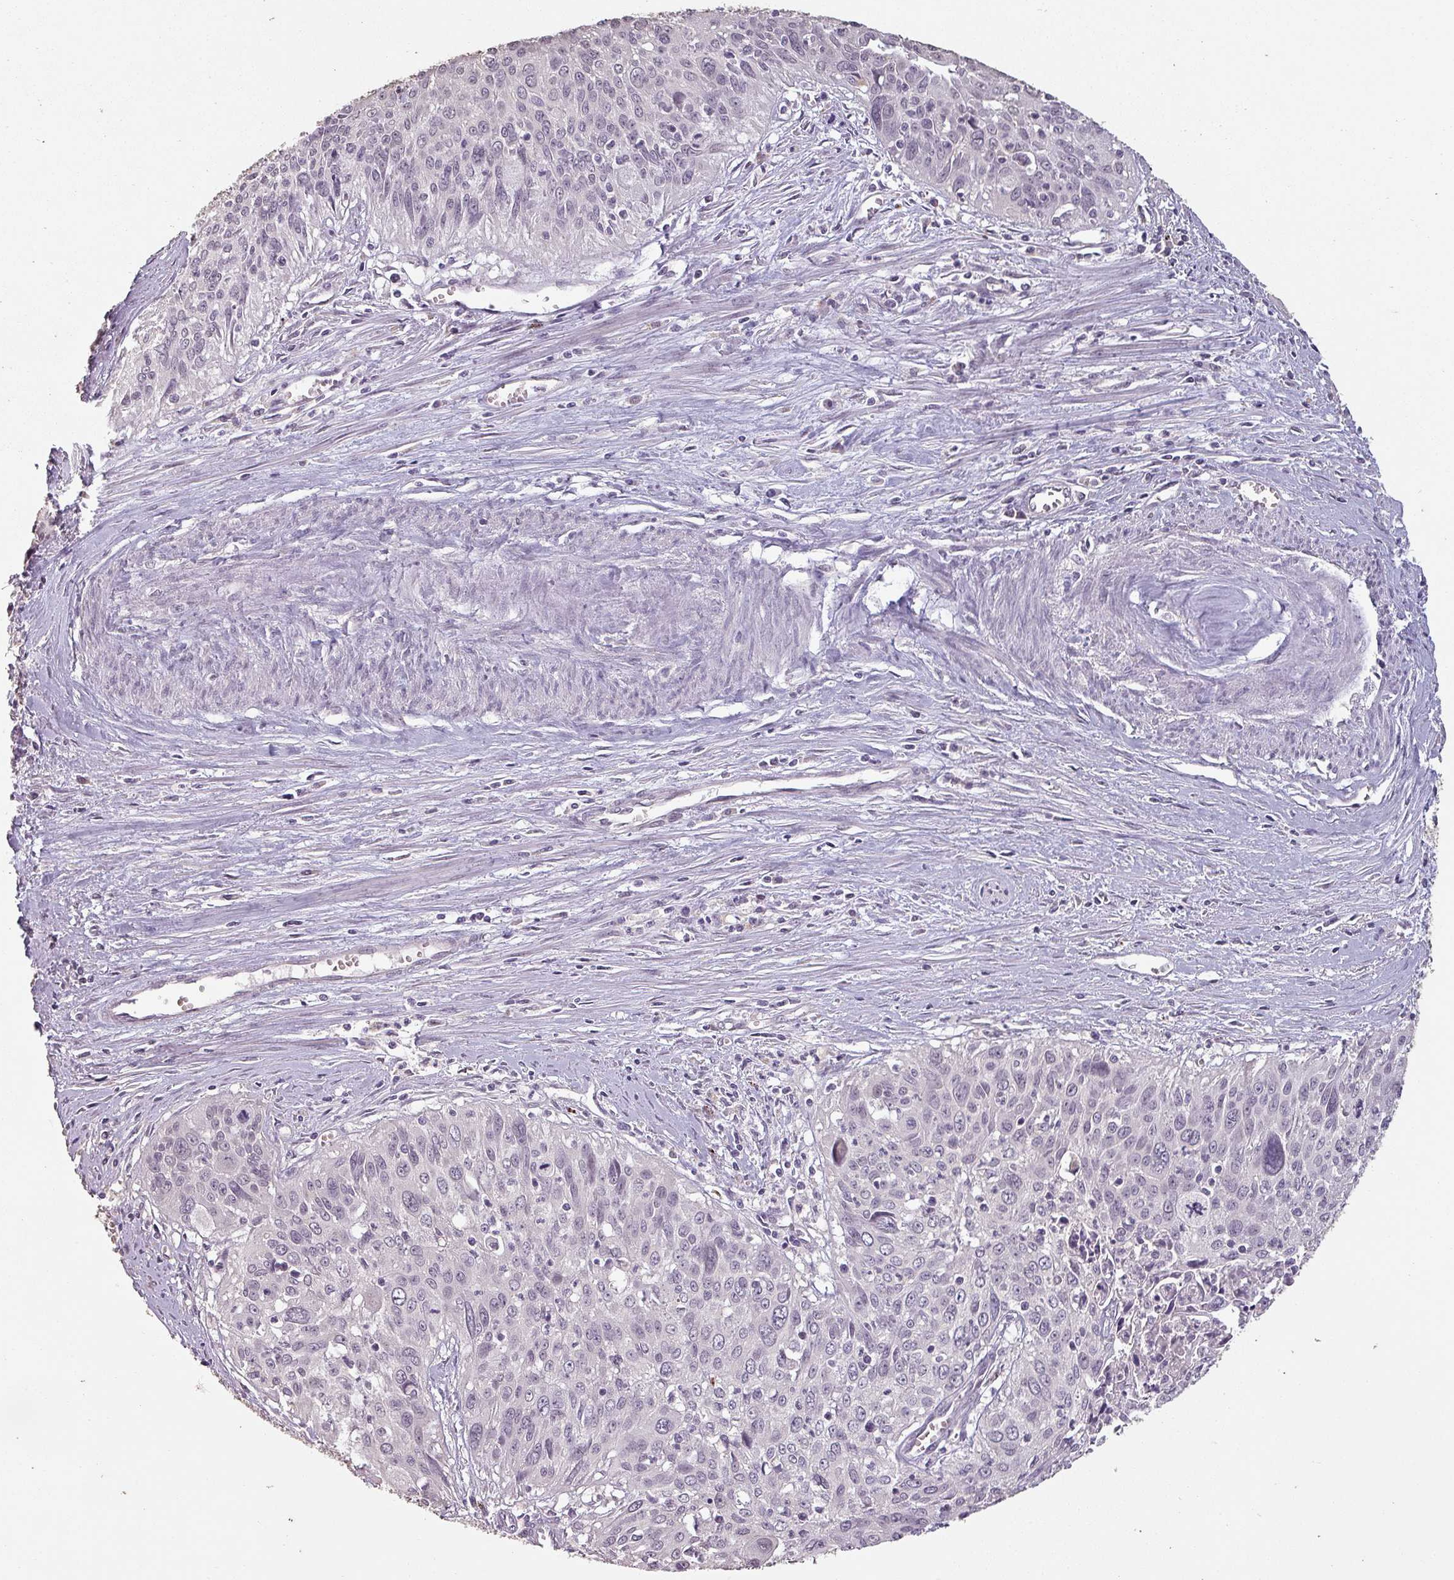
{"staining": {"intensity": "negative", "quantity": "none", "location": "none"}, "tissue": "cervical cancer", "cell_type": "Tumor cells", "image_type": "cancer", "snomed": [{"axis": "morphology", "description": "Squamous cell carcinoma, NOS"}, {"axis": "topography", "description": "Cervix"}], "caption": "A high-resolution histopathology image shows immunohistochemistry staining of cervical squamous cell carcinoma, which demonstrates no significant expression in tumor cells.", "gene": "LYPLA1", "patient": {"sex": "female", "age": 55}}